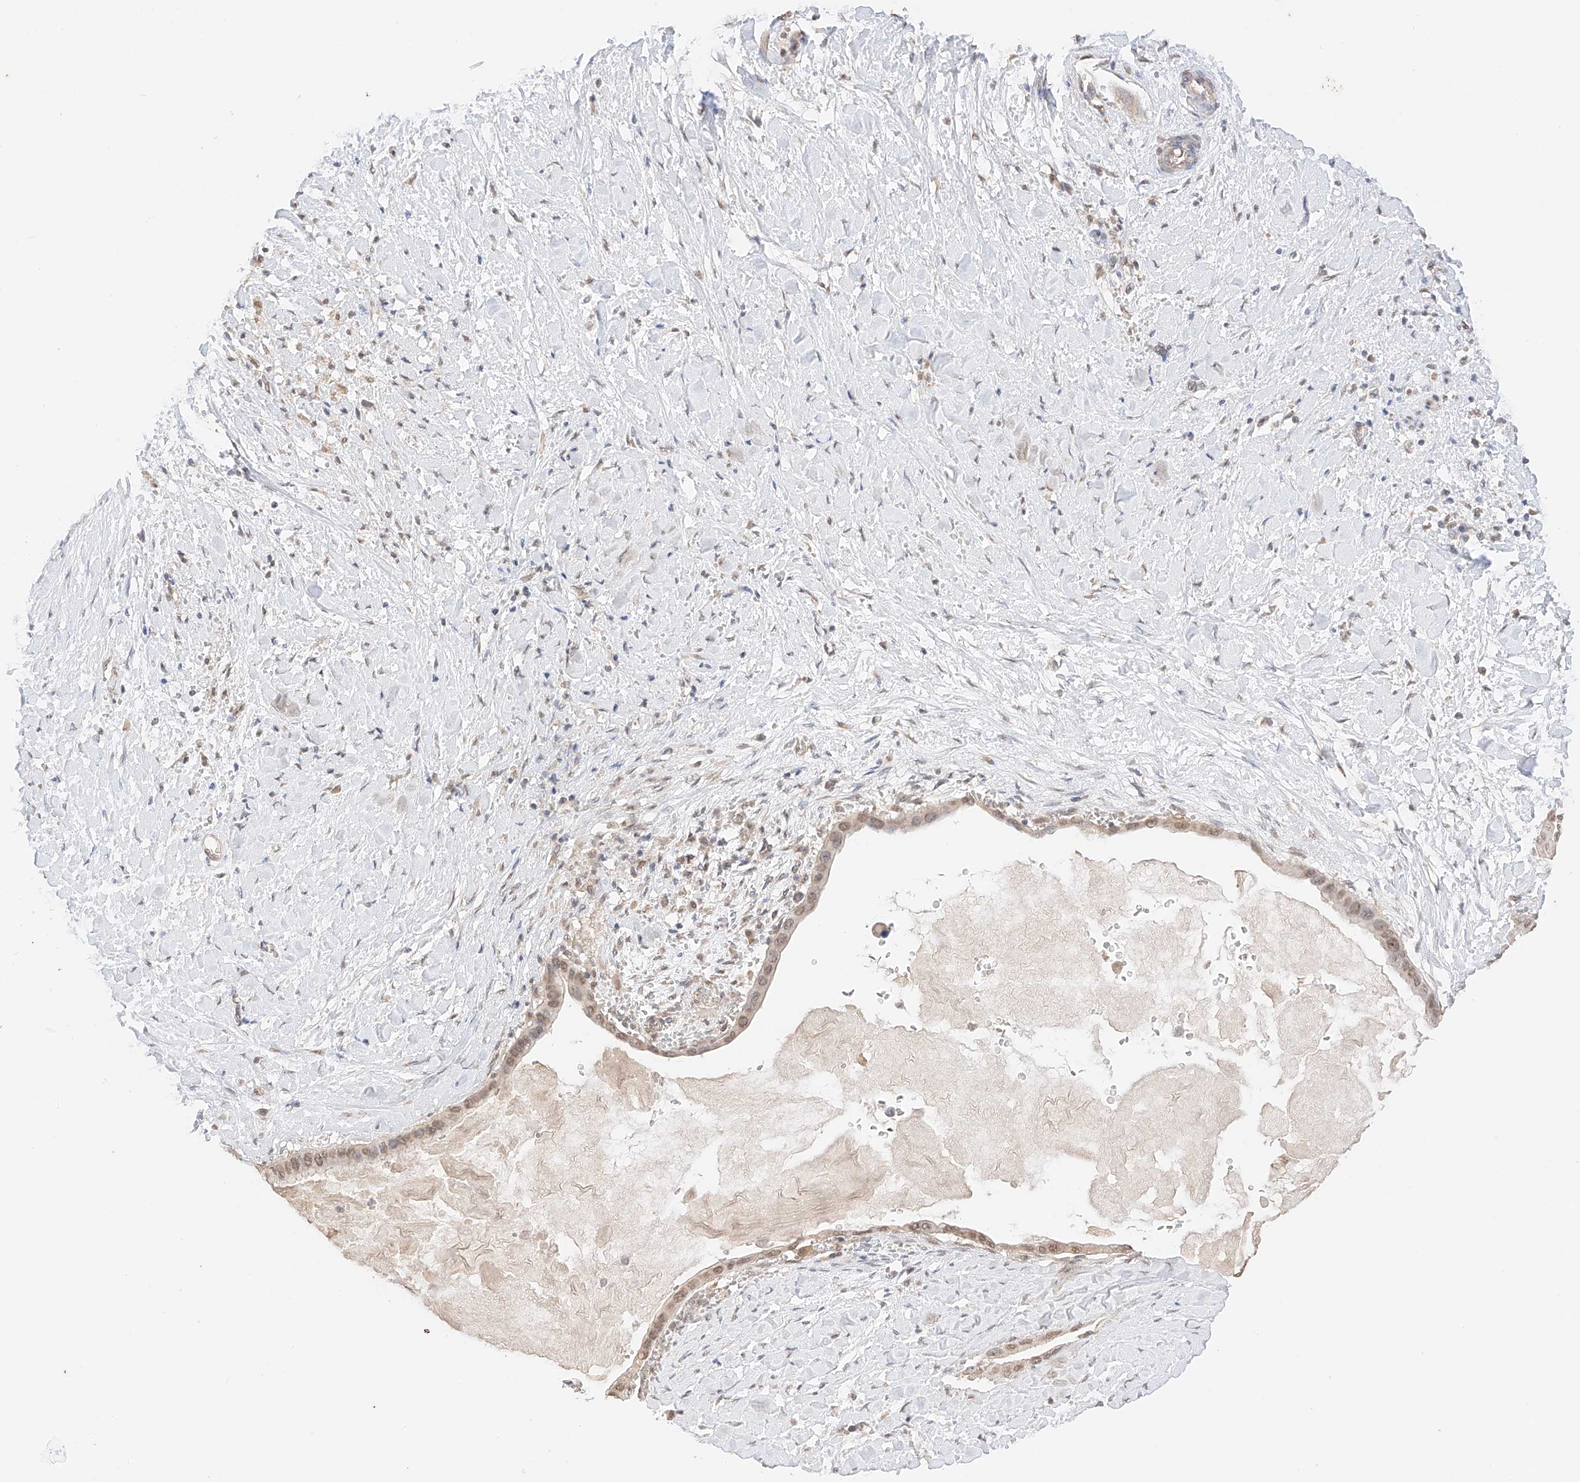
{"staining": {"intensity": "moderate", "quantity": ">75%", "location": "nuclear"}, "tissue": "pancreatic cancer", "cell_type": "Tumor cells", "image_type": "cancer", "snomed": [{"axis": "morphology", "description": "Adenocarcinoma, NOS"}, {"axis": "topography", "description": "Pancreas"}], "caption": "Immunohistochemistry image of human adenocarcinoma (pancreatic) stained for a protein (brown), which demonstrates medium levels of moderate nuclear expression in about >75% of tumor cells.", "gene": "IL22RA2", "patient": {"sex": "male", "age": 55}}